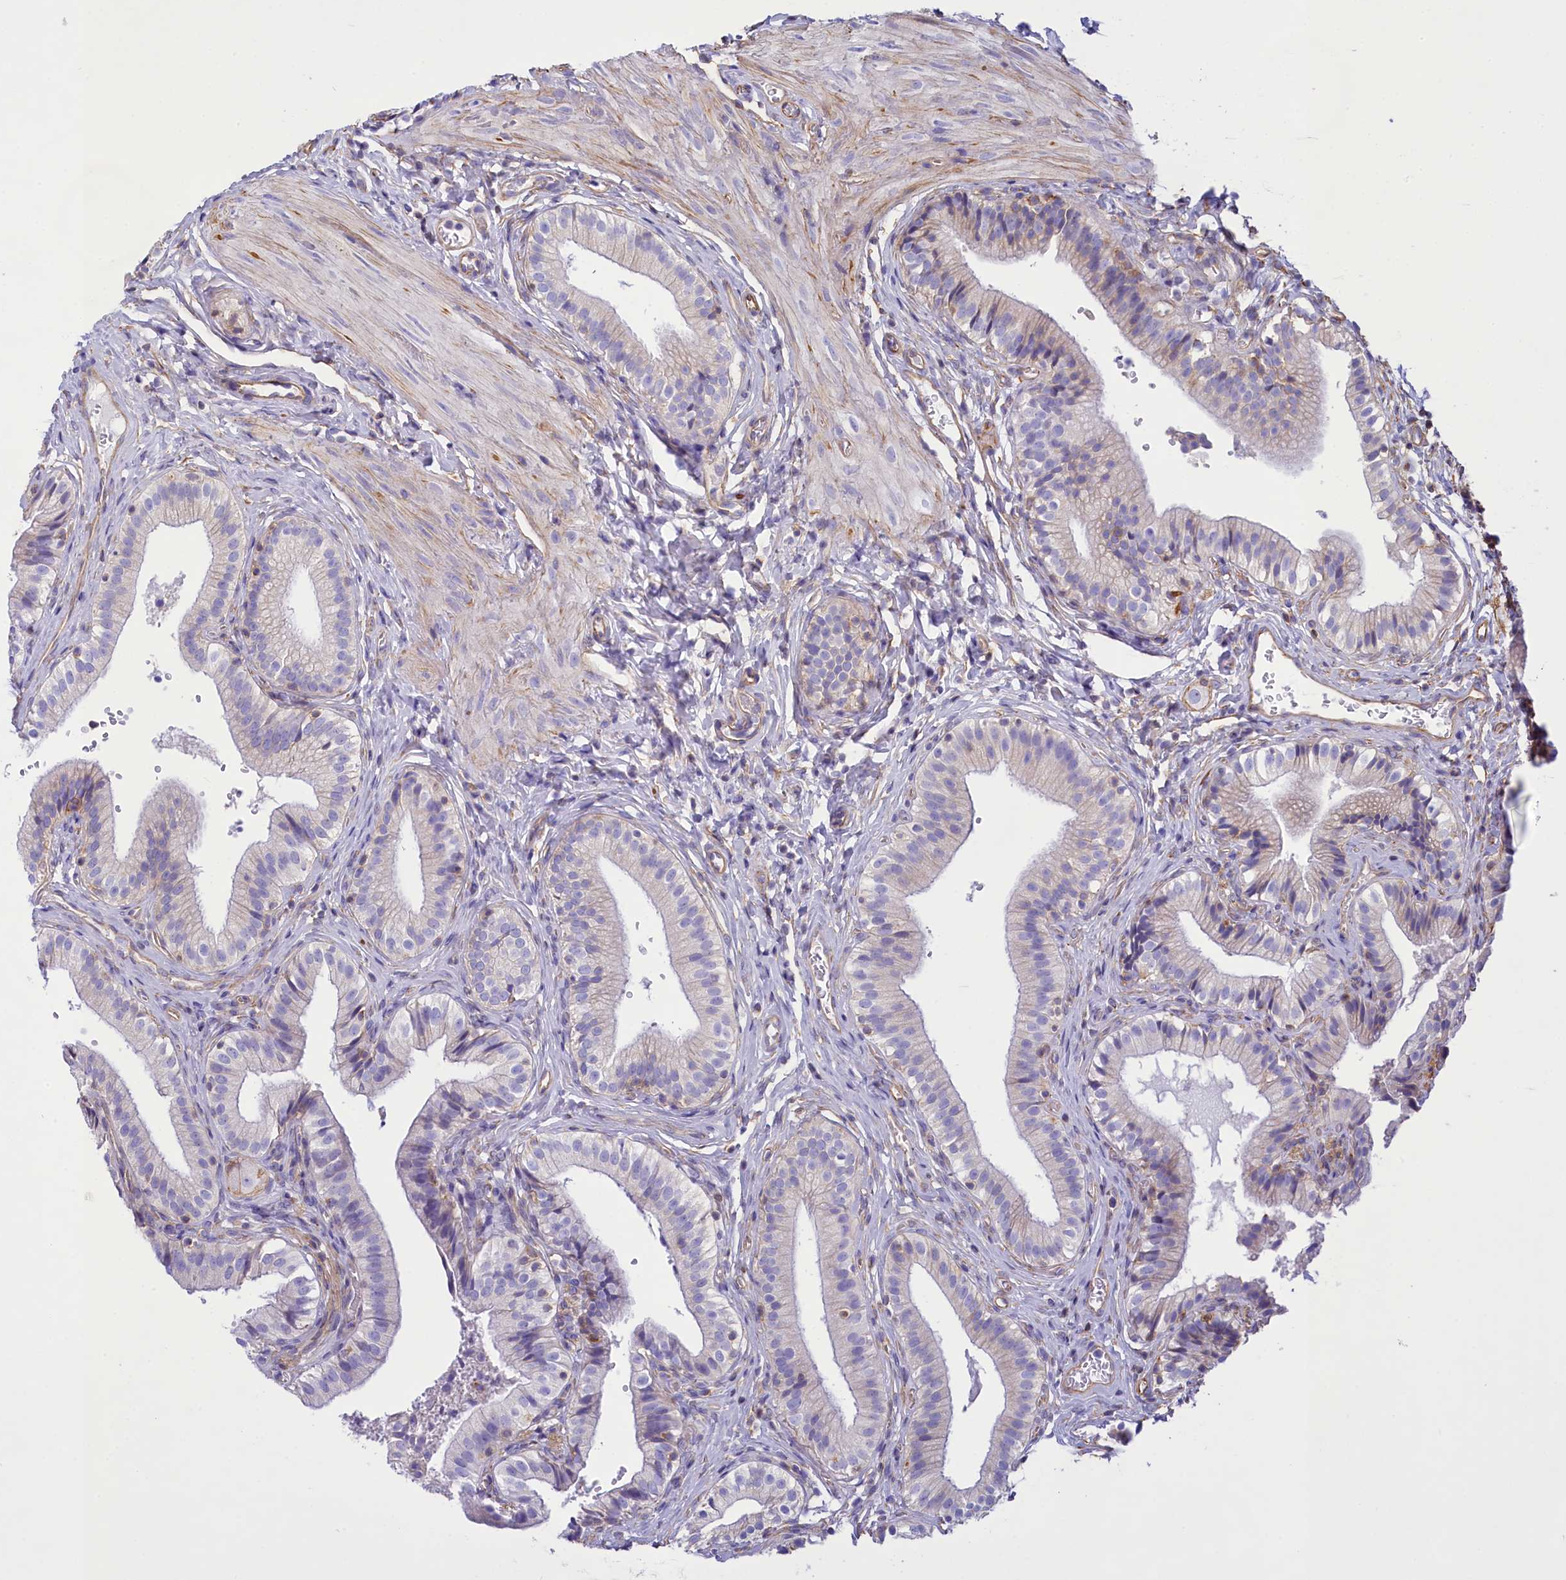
{"staining": {"intensity": "negative", "quantity": "none", "location": "none"}, "tissue": "gallbladder", "cell_type": "Glandular cells", "image_type": "normal", "snomed": [{"axis": "morphology", "description": "Normal tissue, NOS"}, {"axis": "topography", "description": "Gallbladder"}], "caption": "This is an immunohistochemistry micrograph of normal gallbladder. There is no staining in glandular cells.", "gene": "CD99", "patient": {"sex": "female", "age": 47}}